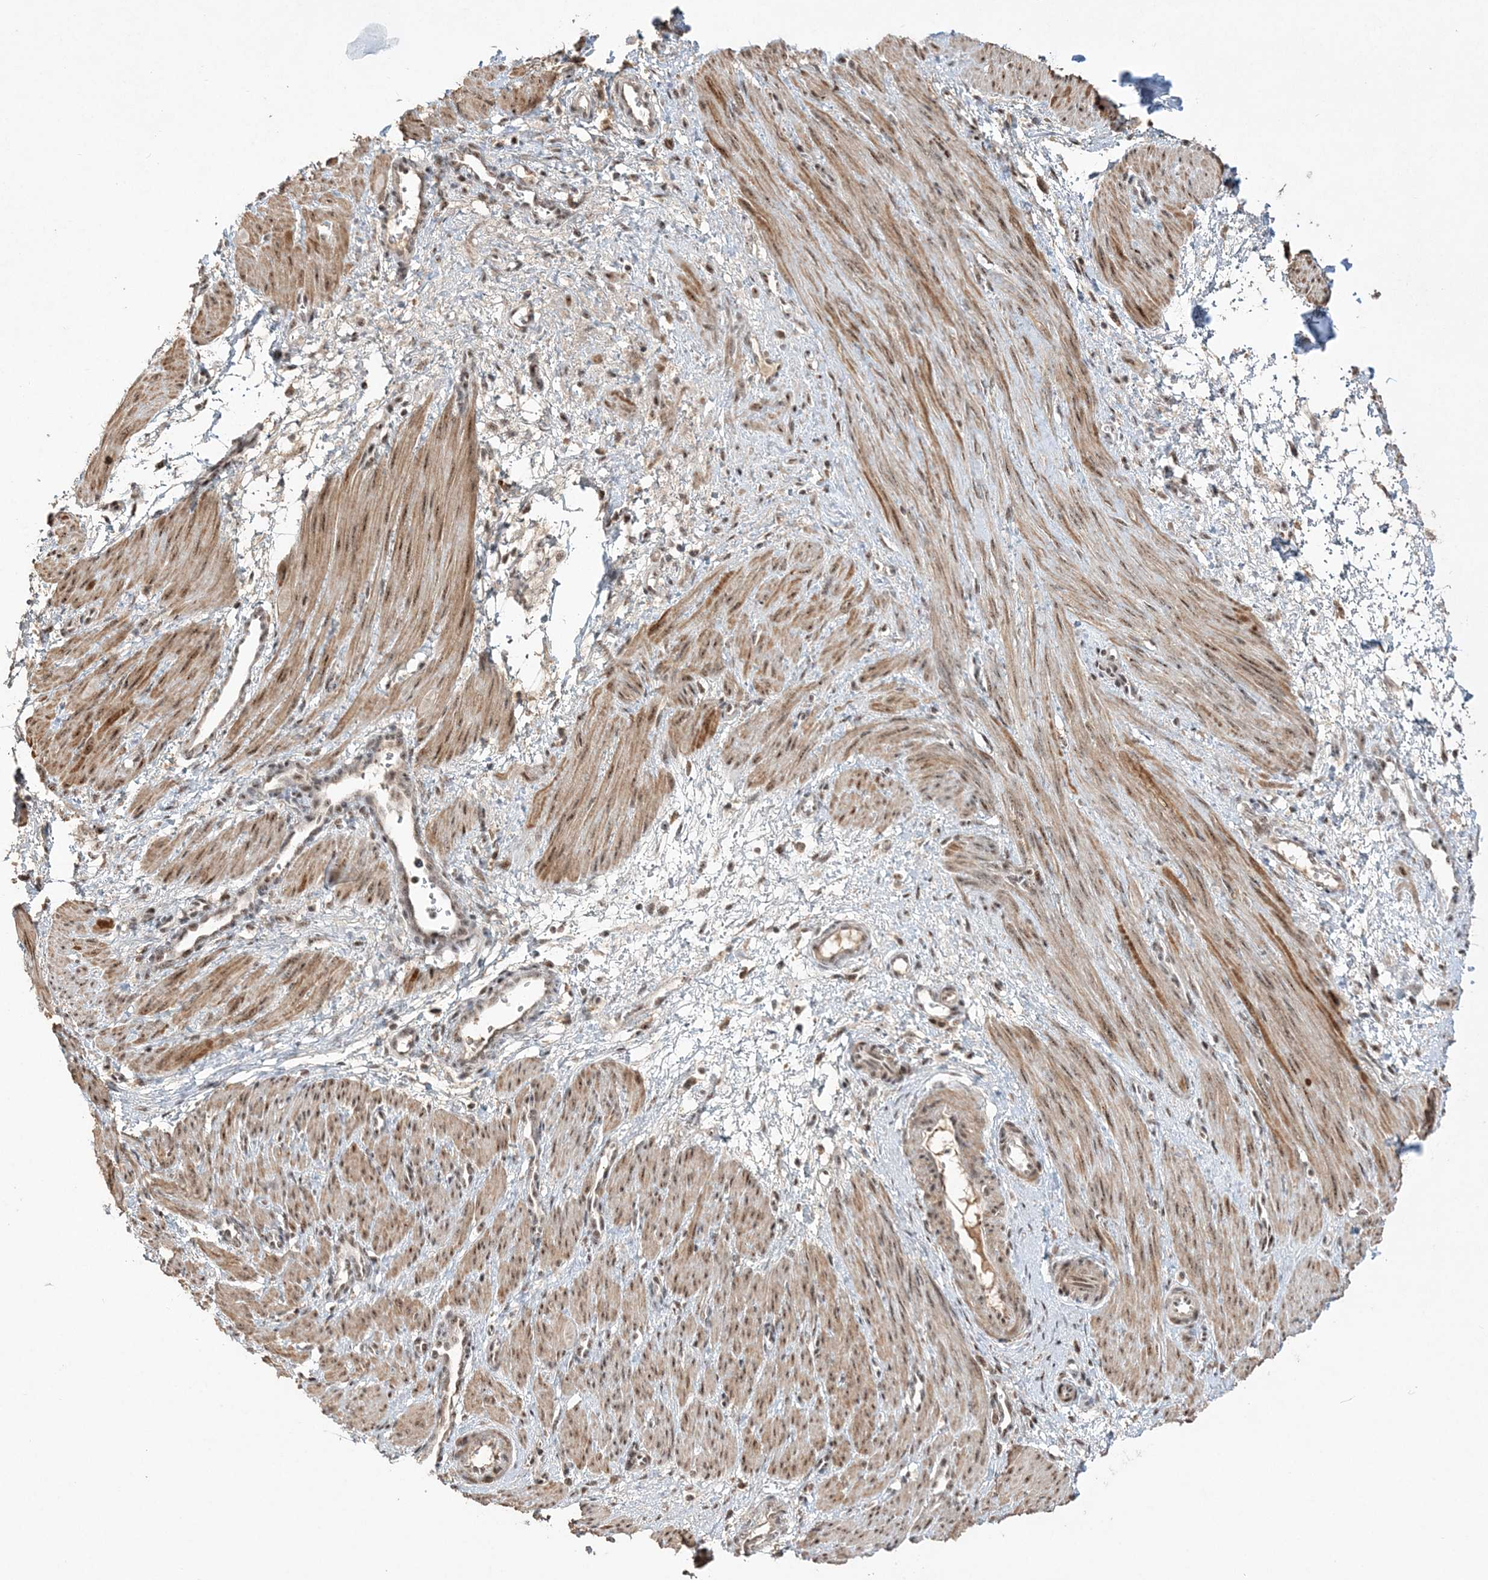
{"staining": {"intensity": "strong", "quantity": ">75%", "location": "cytoplasmic/membranous,nuclear"}, "tissue": "smooth muscle", "cell_type": "Smooth muscle cells", "image_type": "normal", "snomed": [{"axis": "morphology", "description": "Normal tissue, NOS"}, {"axis": "topography", "description": "Endometrium"}], "caption": "Immunohistochemistry (DAB (3,3'-diaminobenzidine)) staining of unremarkable smooth muscle shows strong cytoplasmic/membranous,nuclear protein expression in about >75% of smooth muscle cells.", "gene": "POLR3B", "patient": {"sex": "female", "age": 33}}